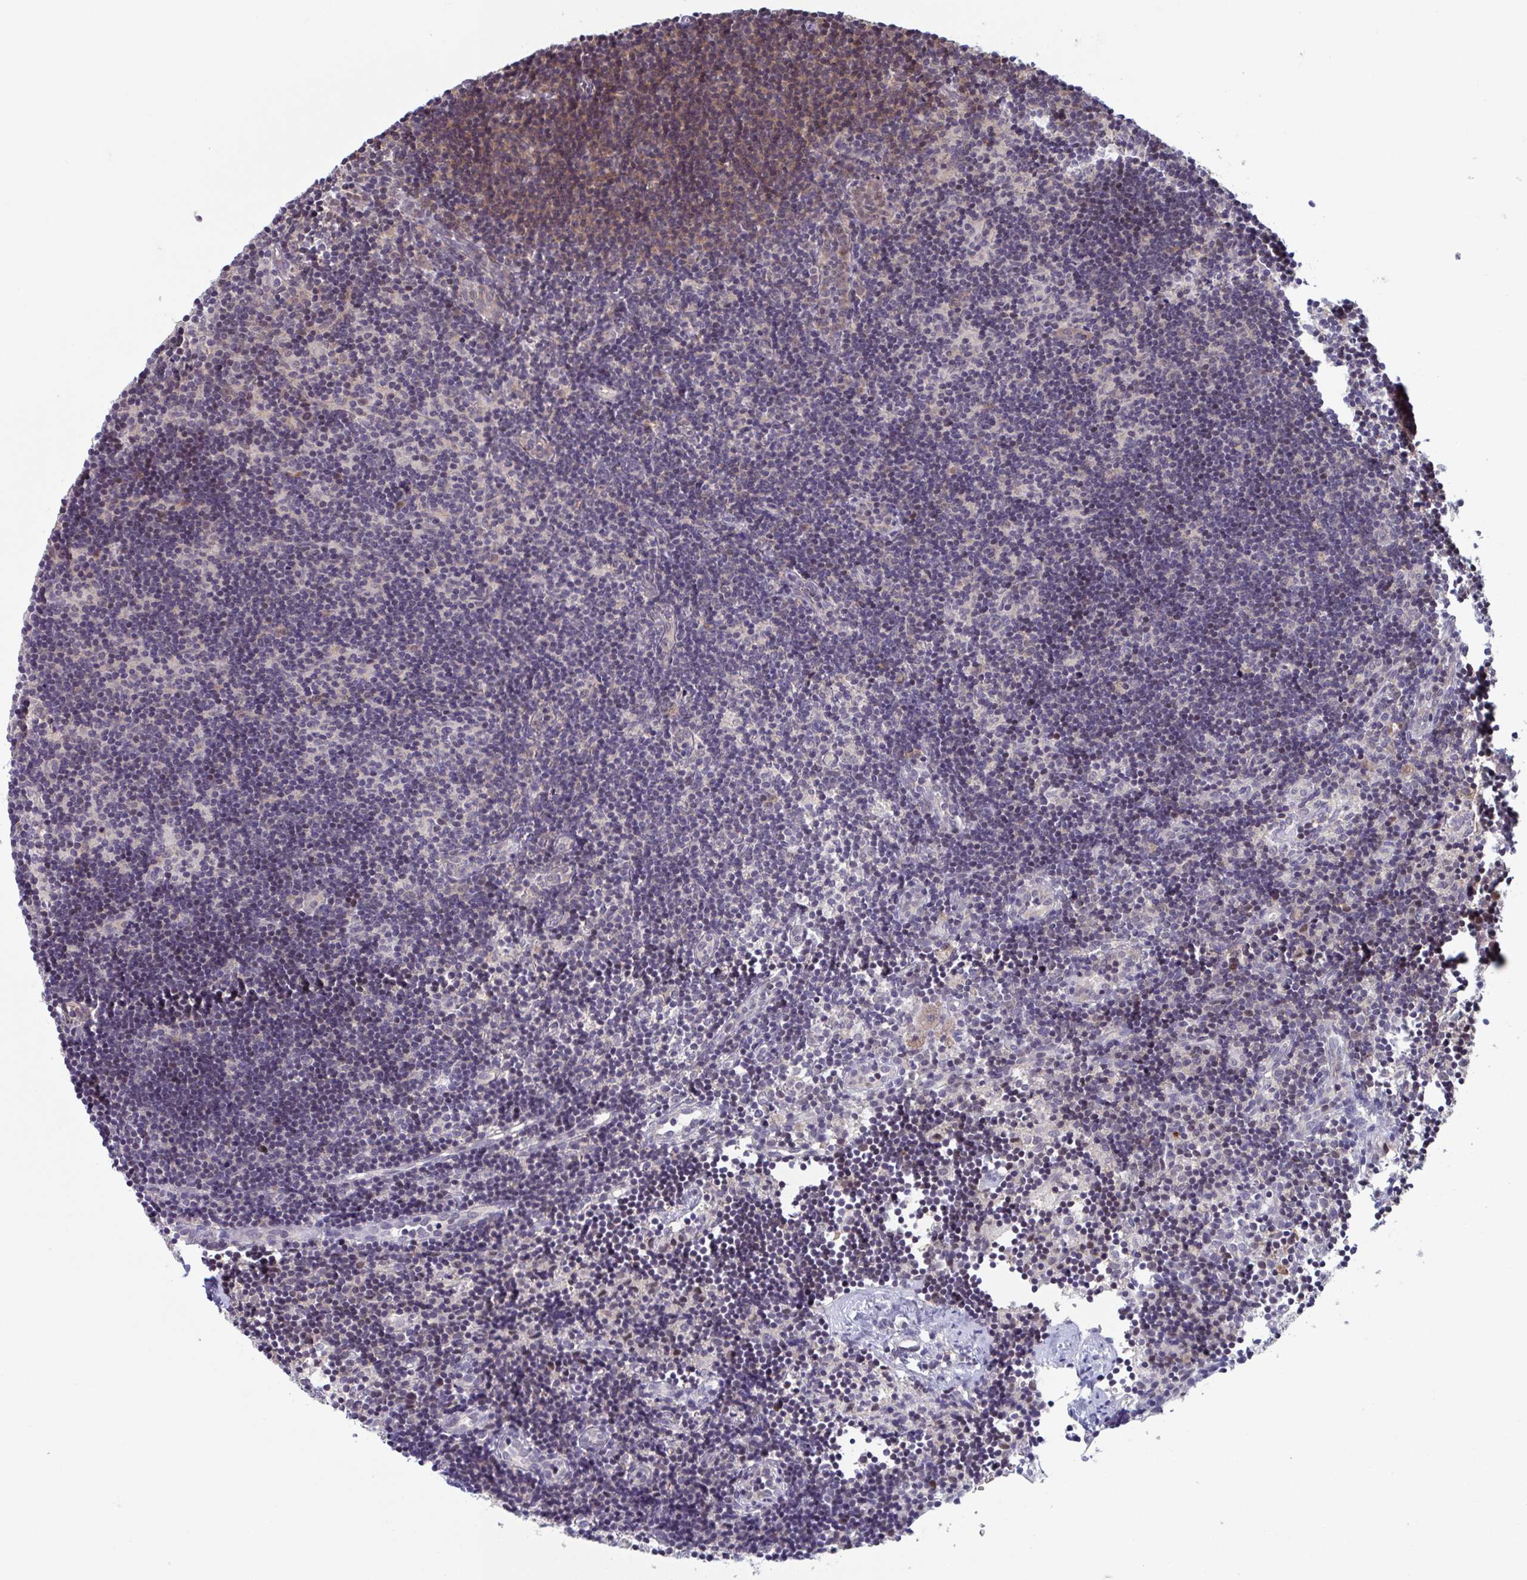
{"staining": {"intensity": "negative", "quantity": "none", "location": "none"}, "tissue": "lymph node", "cell_type": "Germinal center cells", "image_type": "normal", "snomed": [{"axis": "morphology", "description": "Normal tissue, NOS"}, {"axis": "topography", "description": "Lymph node"}], "caption": "The photomicrograph demonstrates no staining of germinal center cells in benign lymph node. Brightfield microscopy of immunohistochemistry (IHC) stained with DAB (brown) and hematoxylin (blue), captured at high magnification.", "gene": "RIOK1", "patient": {"sex": "female", "age": 31}}